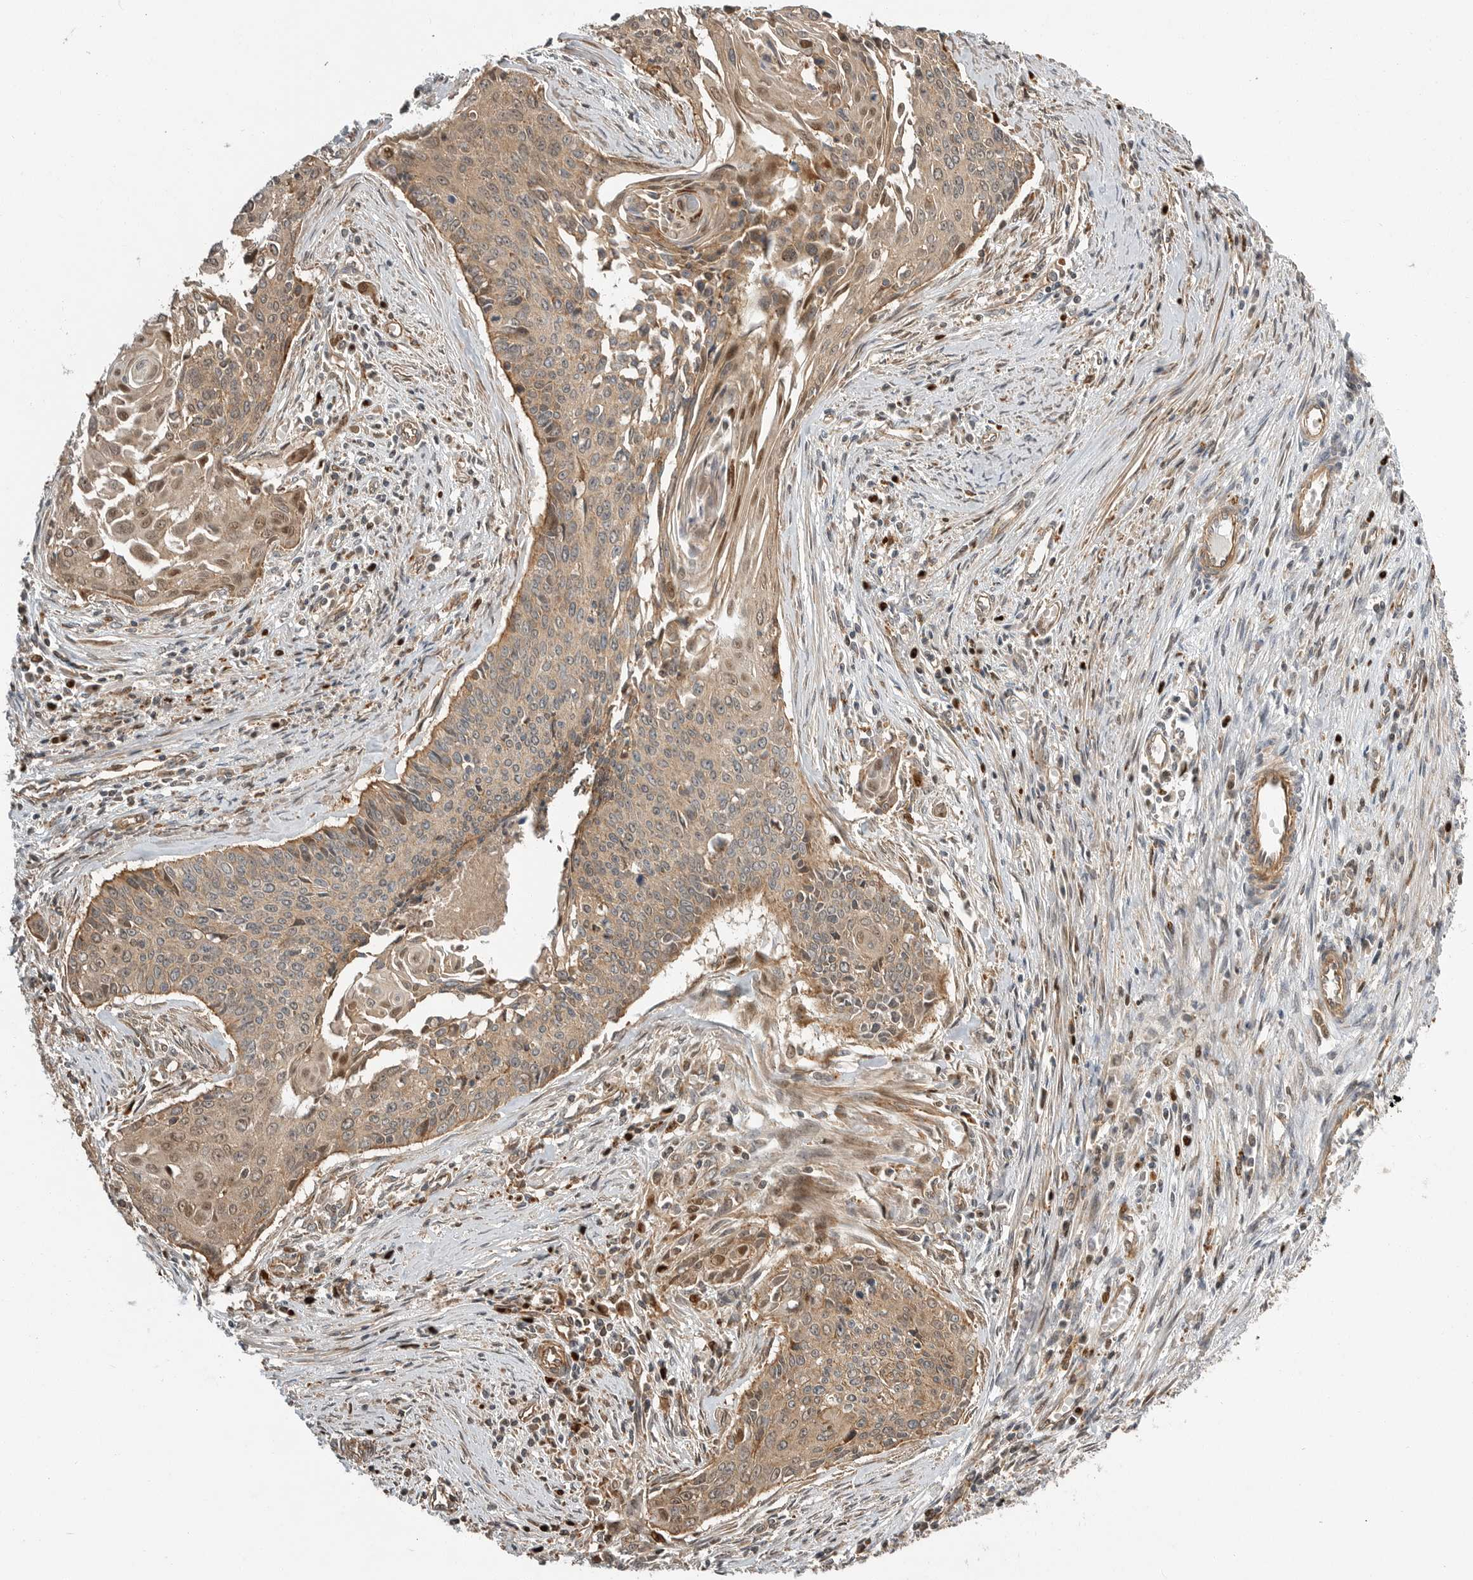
{"staining": {"intensity": "moderate", "quantity": ">75%", "location": "cytoplasmic/membranous,nuclear"}, "tissue": "cervical cancer", "cell_type": "Tumor cells", "image_type": "cancer", "snomed": [{"axis": "morphology", "description": "Squamous cell carcinoma, NOS"}, {"axis": "topography", "description": "Cervix"}], "caption": "Tumor cells exhibit moderate cytoplasmic/membranous and nuclear positivity in approximately >75% of cells in cervical cancer (squamous cell carcinoma).", "gene": "STRAP", "patient": {"sex": "female", "age": 55}}